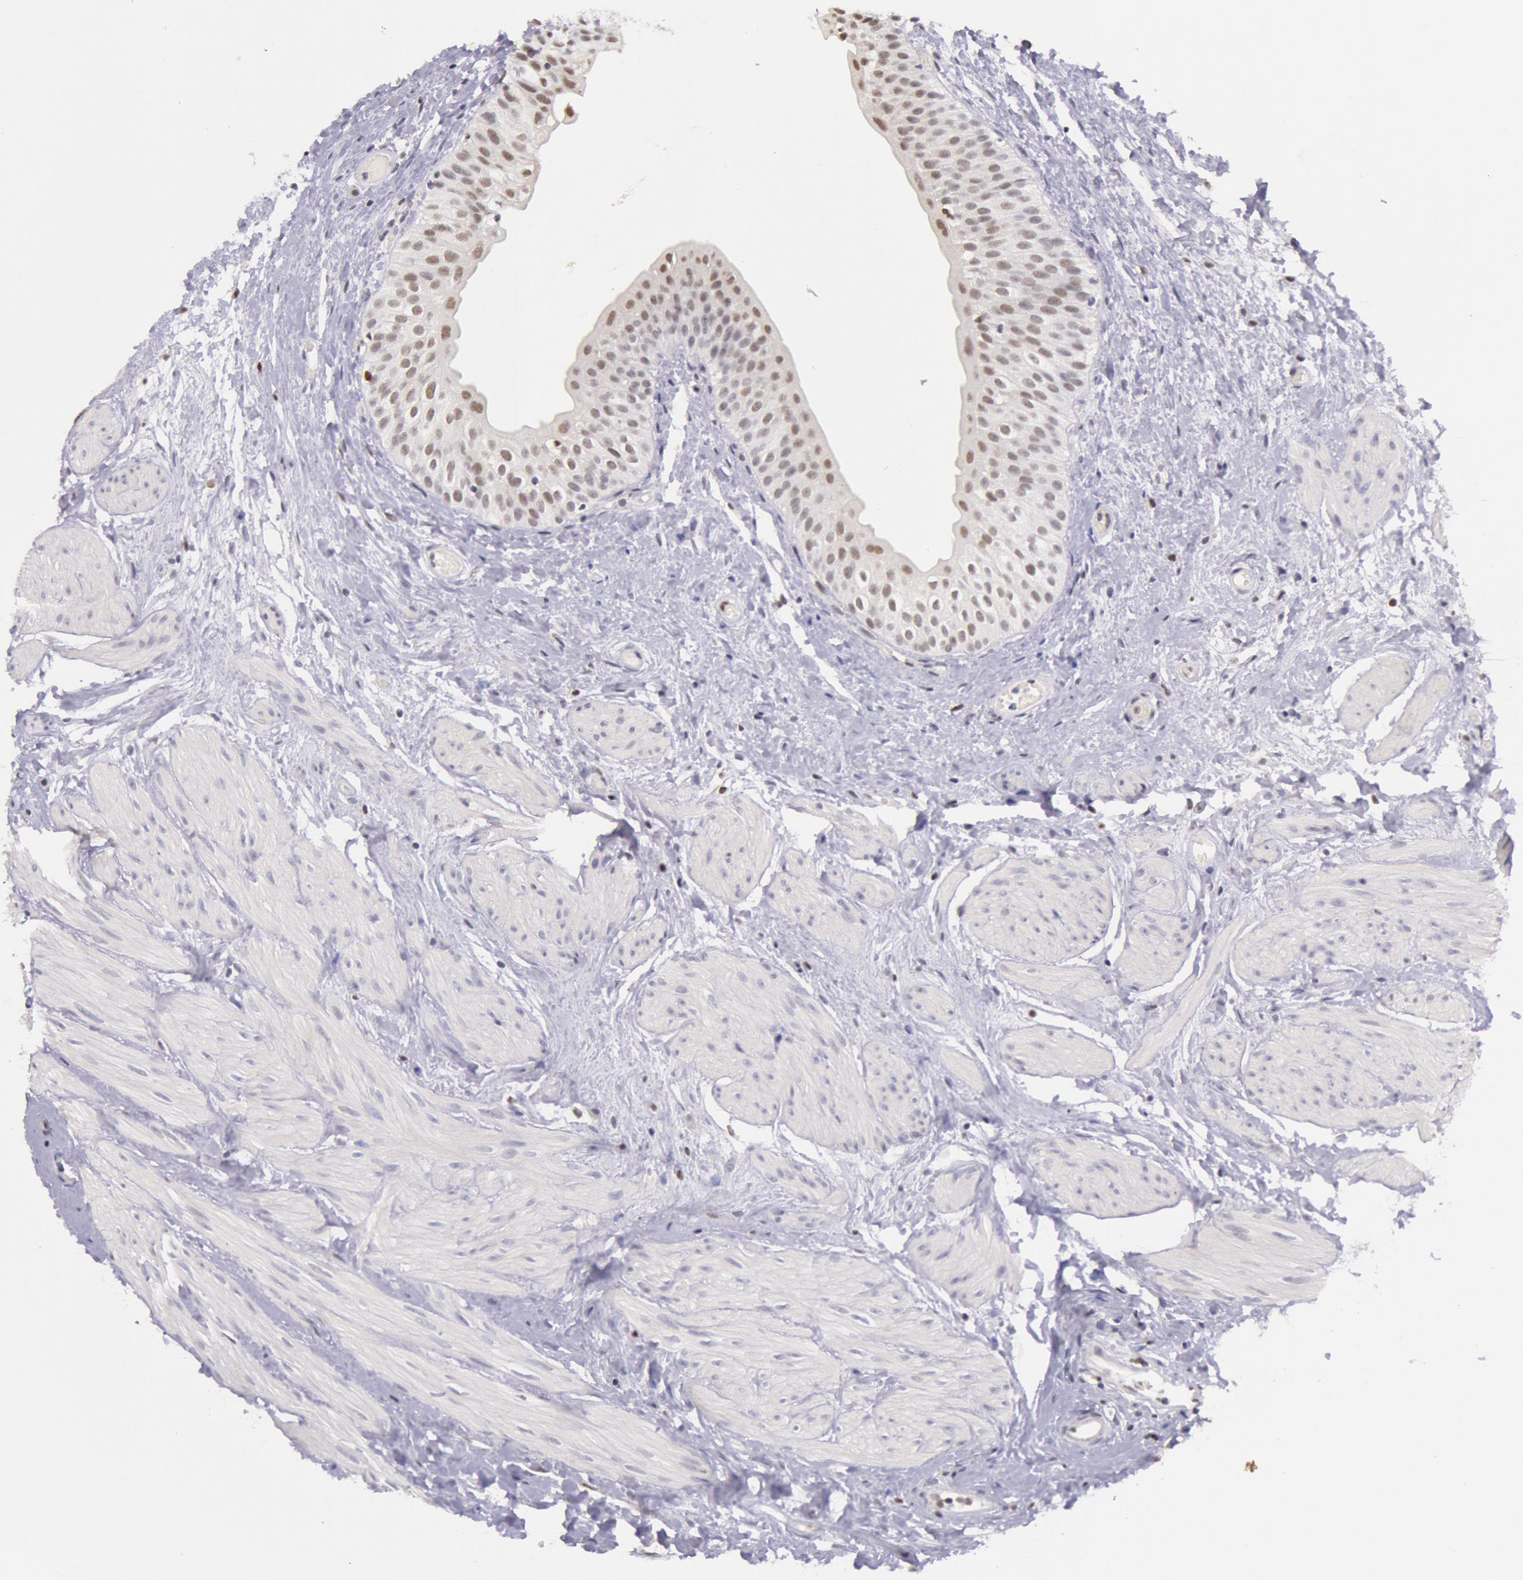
{"staining": {"intensity": "weak", "quantity": "25%-75%", "location": "nuclear"}, "tissue": "urinary bladder", "cell_type": "Urothelial cells", "image_type": "normal", "snomed": [{"axis": "morphology", "description": "Normal tissue, NOS"}, {"axis": "topography", "description": "Urinary bladder"}], "caption": "Urothelial cells show weak nuclear staining in about 25%-75% of cells in normal urinary bladder. Nuclei are stained in blue.", "gene": "TASL", "patient": {"sex": "female", "age": 55}}